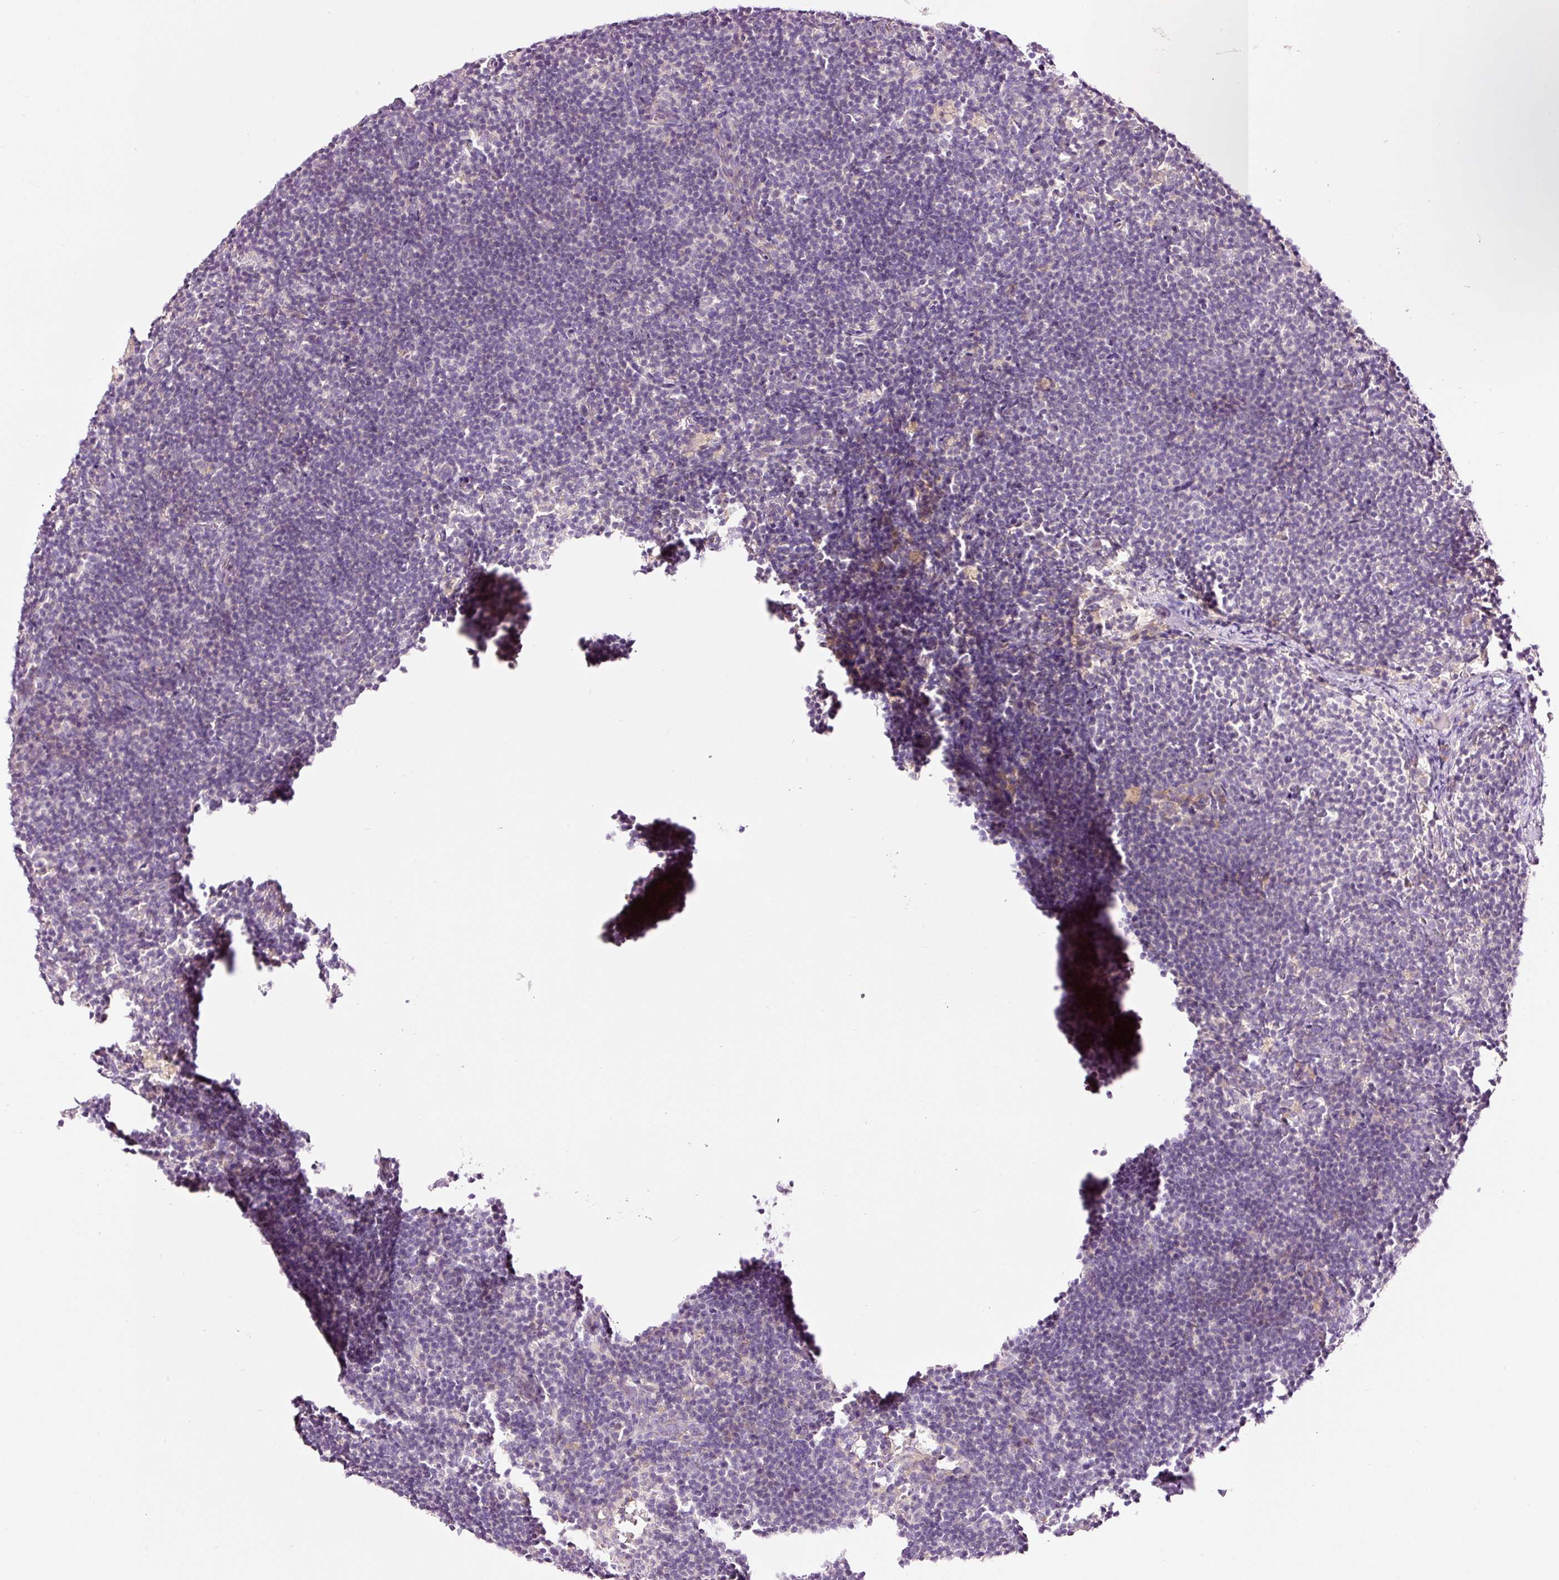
{"staining": {"intensity": "negative", "quantity": "none", "location": "none"}, "tissue": "lymph node", "cell_type": "Non-germinal center cells", "image_type": "normal", "snomed": [{"axis": "morphology", "description": "Normal tissue, NOS"}, {"axis": "topography", "description": "Lymph node"}], "caption": "Photomicrograph shows no significant protein positivity in non-germinal center cells of unremarkable lymph node.", "gene": "RSPO2", "patient": {"sex": "male", "age": 49}}